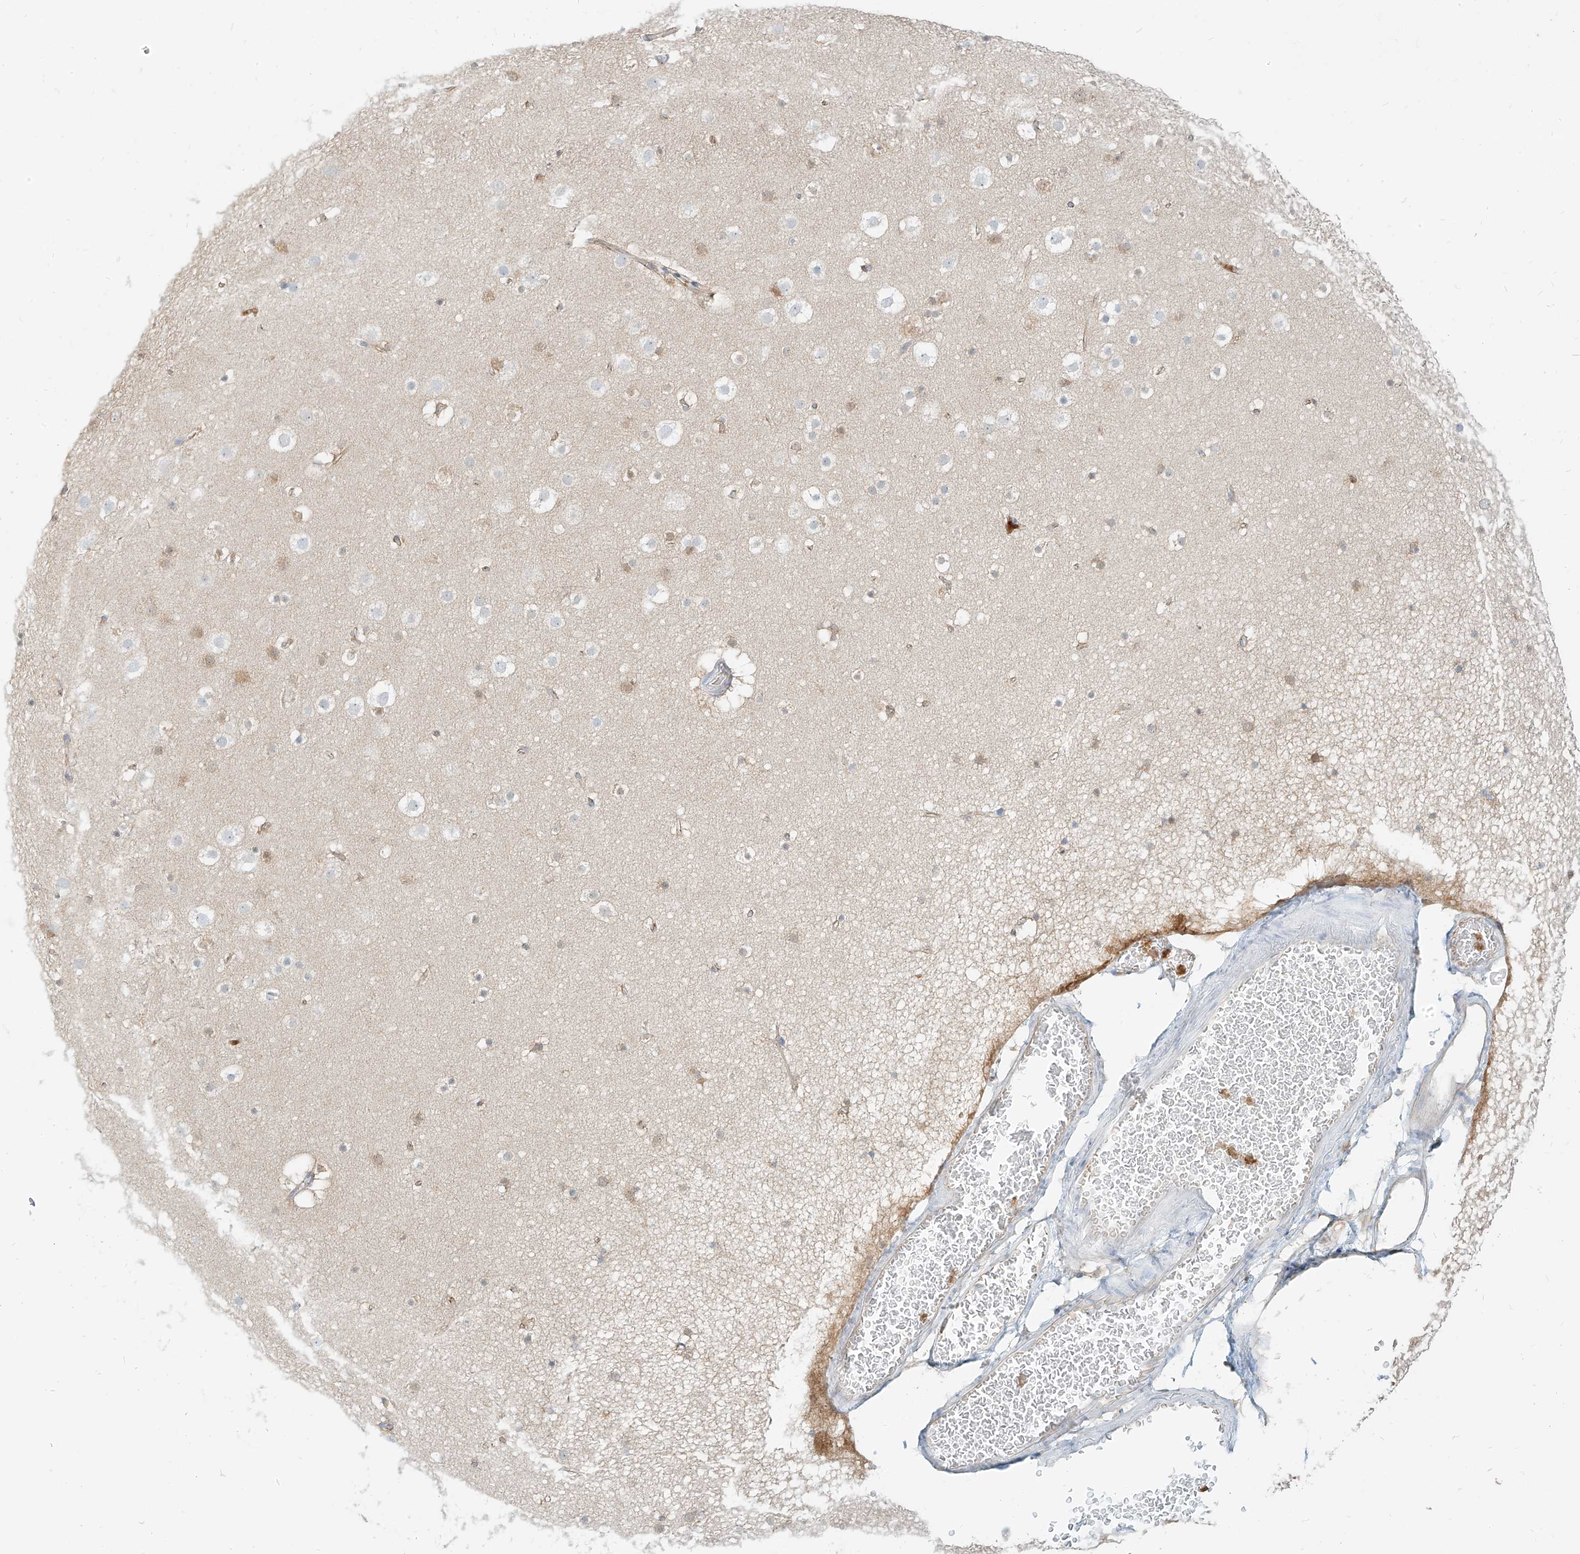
{"staining": {"intensity": "weak", "quantity": ">75%", "location": "cytoplasmic/membranous"}, "tissue": "cerebral cortex", "cell_type": "Endothelial cells", "image_type": "normal", "snomed": [{"axis": "morphology", "description": "Normal tissue, NOS"}, {"axis": "topography", "description": "Cerebral cortex"}], "caption": "The image reveals a brown stain indicating the presence of a protein in the cytoplasmic/membranous of endothelial cells in cerebral cortex. (DAB (3,3'-diaminobenzidine) = brown stain, brightfield microscopy at high magnification).", "gene": "PGD", "patient": {"sex": "male", "age": 57}}